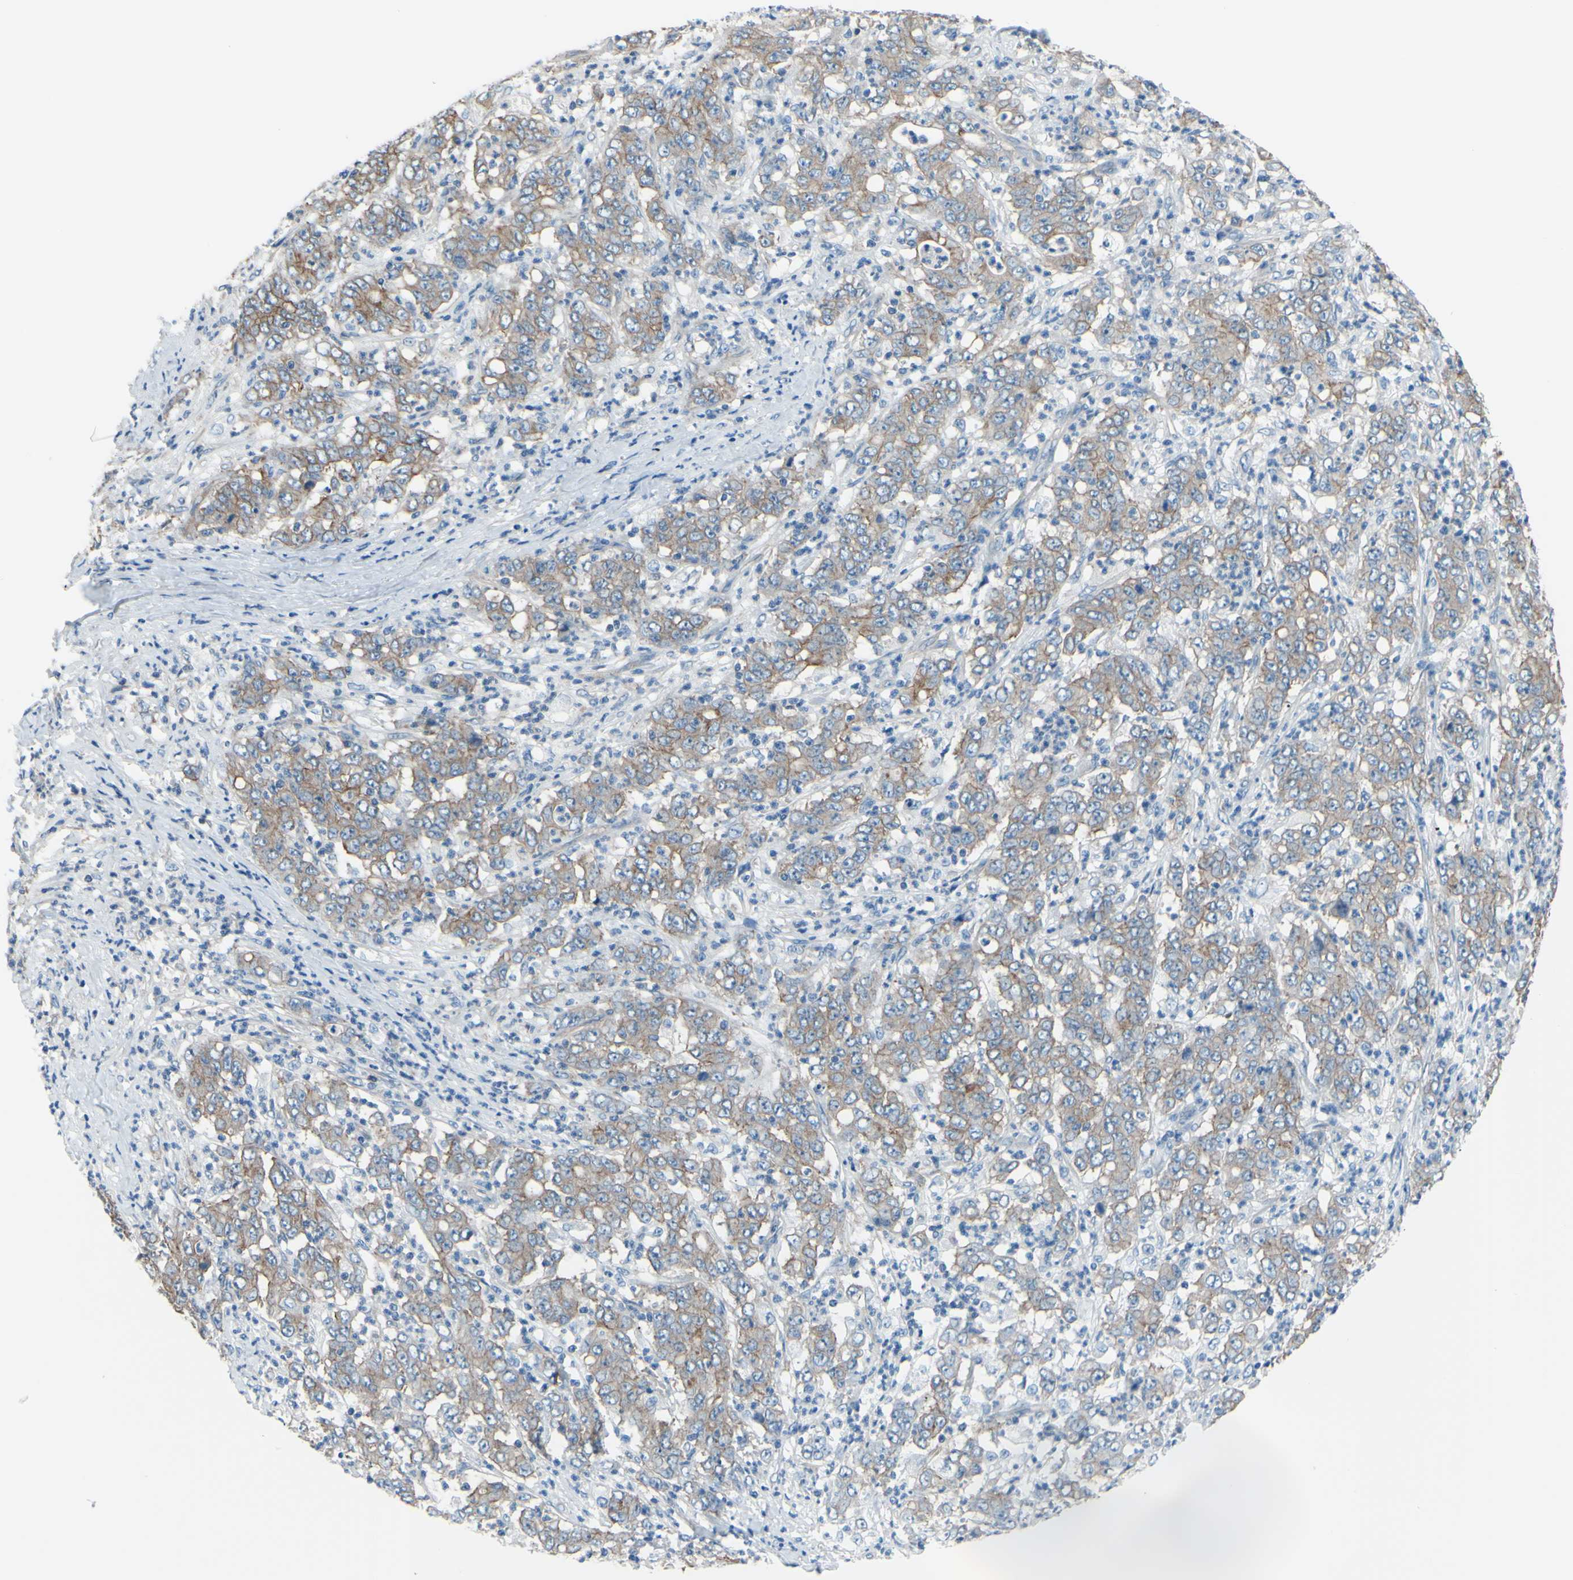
{"staining": {"intensity": "weak", "quantity": ">75%", "location": "cytoplasmic/membranous"}, "tissue": "stomach cancer", "cell_type": "Tumor cells", "image_type": "cancer", "snomed": [{"axis": "morphology", "description": "Adenocarcinoma, NOS"}, {"axis": "topography", "description": "Stomach, lower"}], "caption": "Stomach cancer tissue demonstrates weak cytoplasmic/membranous expression in about >75% of tumor cells (DAB (3,3'-diaminobenzidine) IHC with brightfield microscopy, high magnification).", "gene": "ADD1", "patient": {"sex": "female", "age": 71}}